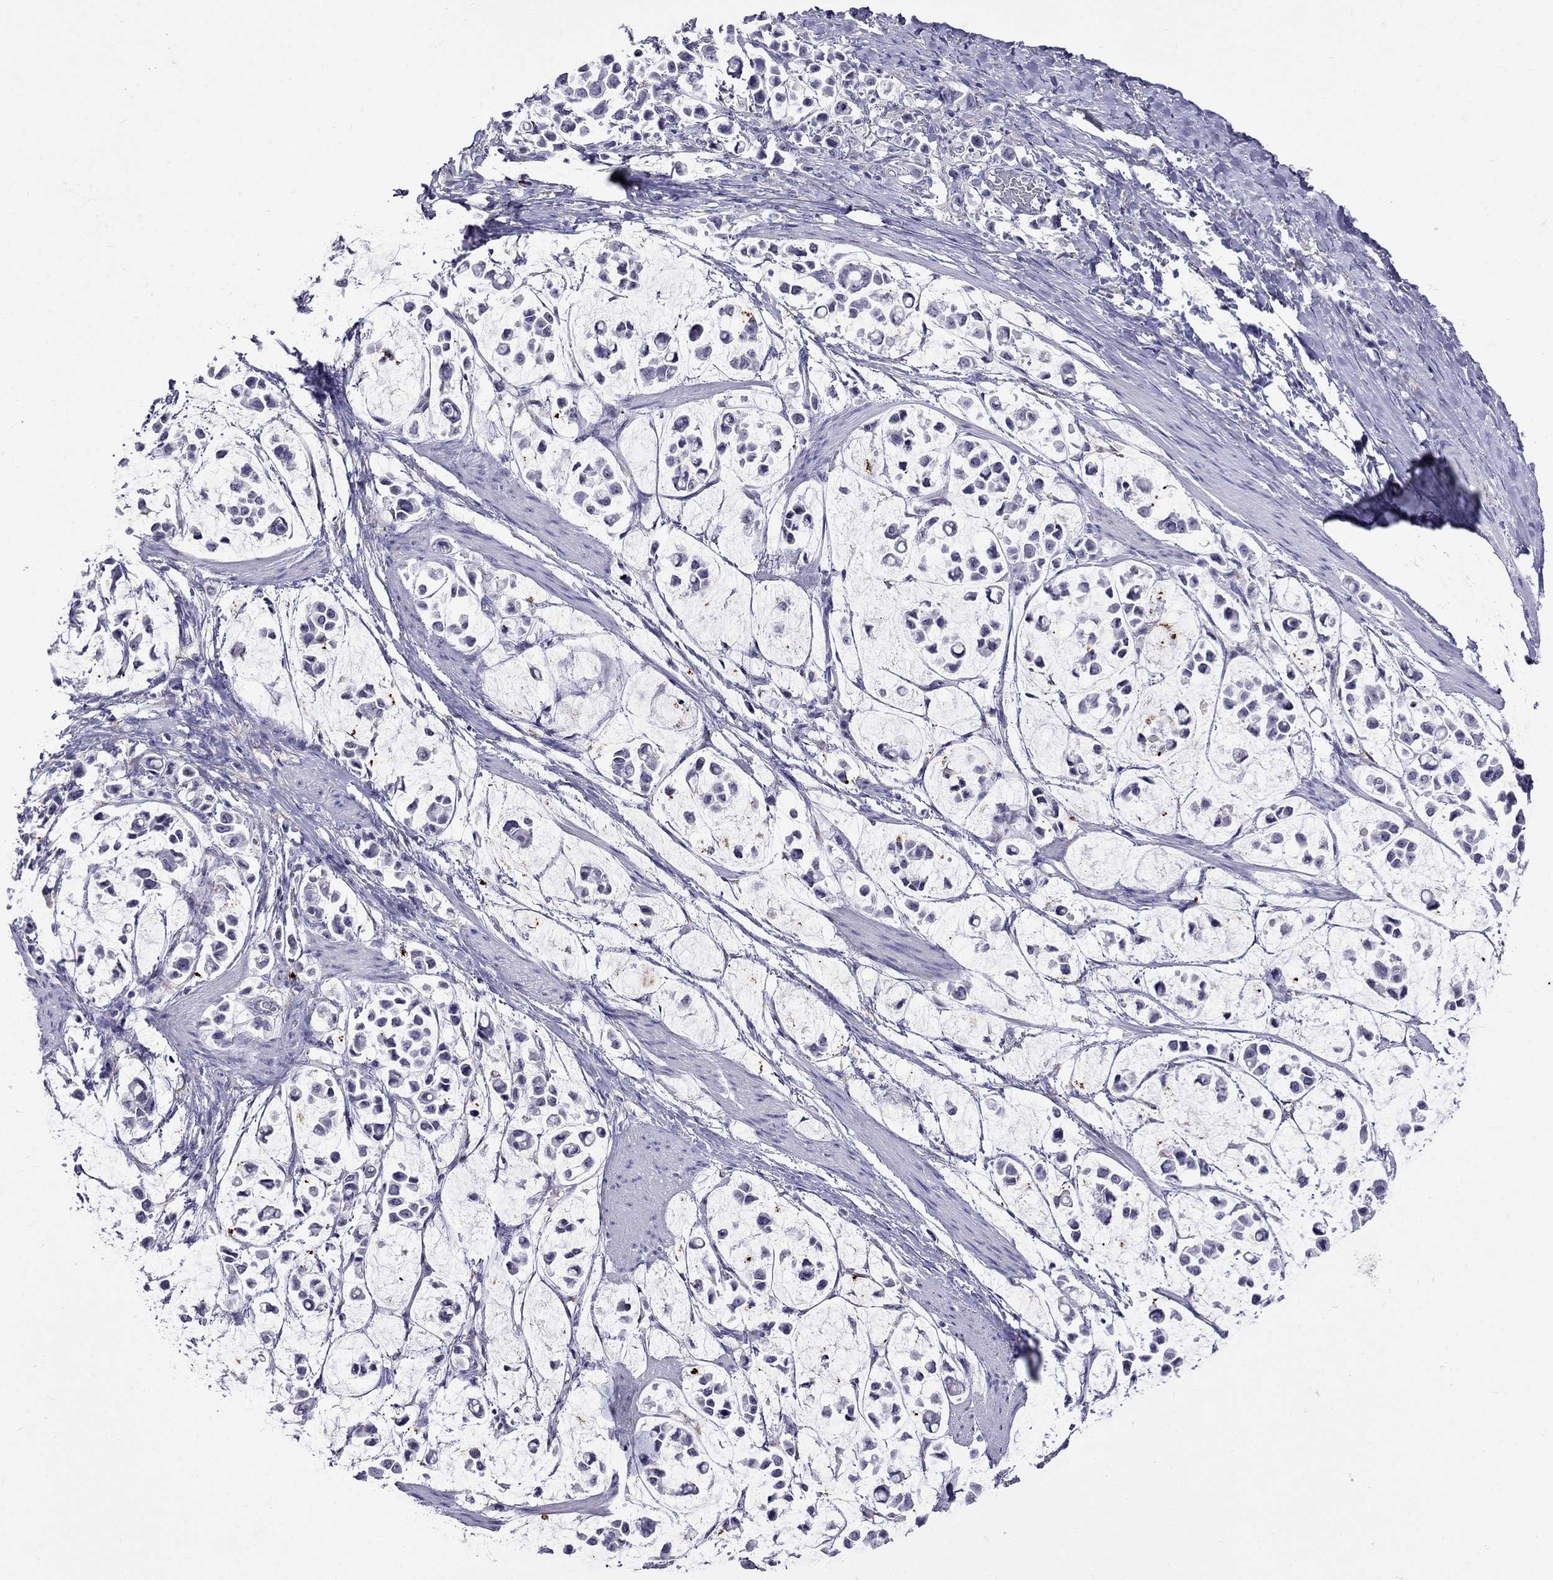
{"staining": {"intensity": "negative", "quantity": "none", "location": "none"}, "tissue": "stomach cancer", "cell_type": "Tumor cells", "image_type": "cancer", "snomed": [{"axis": "morphology", "description": "Adenocarcinoma, NOS"}, {"axis": "topography", "description": "Stomach"}], "caption": "Histopathology image shows no protein staining in tumor cells of stomach adenocarcinoma tissue. (DAB immunohistochemistry, high magnification).", "gene": "MGP", "patient": {"sex": "male", "age": 82}}